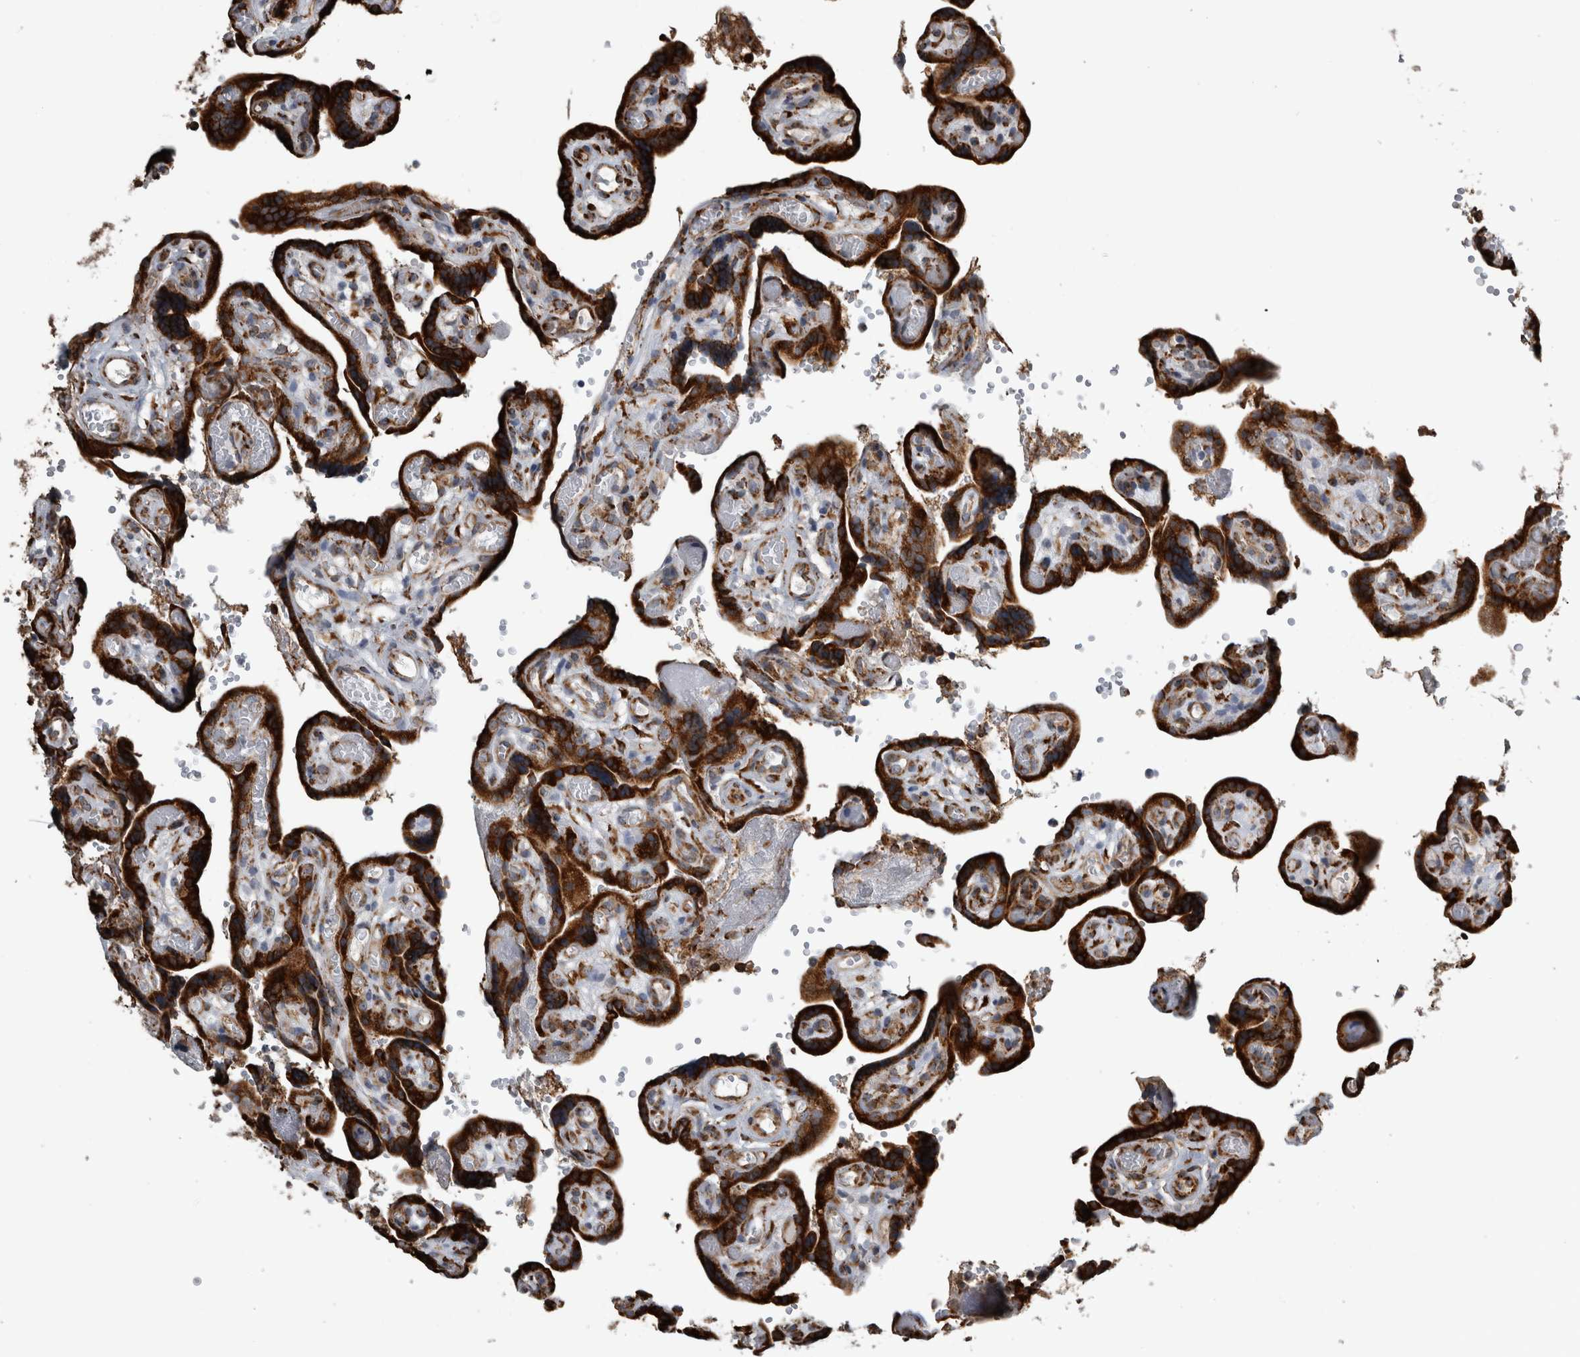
{"staining": {"intensity": "strong", "quantity": ">75%", "location": "cytoplasmic/membranous"}, "tissue": "placenta", "cell_type": "Decidual cells", "image_type": "normal", "snomed": [{"axis": "morphology", "description": "Normal tissue, NOS"}, {"axis": "topography", "description": "Placenta"}], "caption": "Unremarkable placenta demonstrates strong cytoplasmic/membranous positivity in about >75% of decidual cells.", "gene": "FHIP2B", "patient": {"sex": "female", "age": 30}}